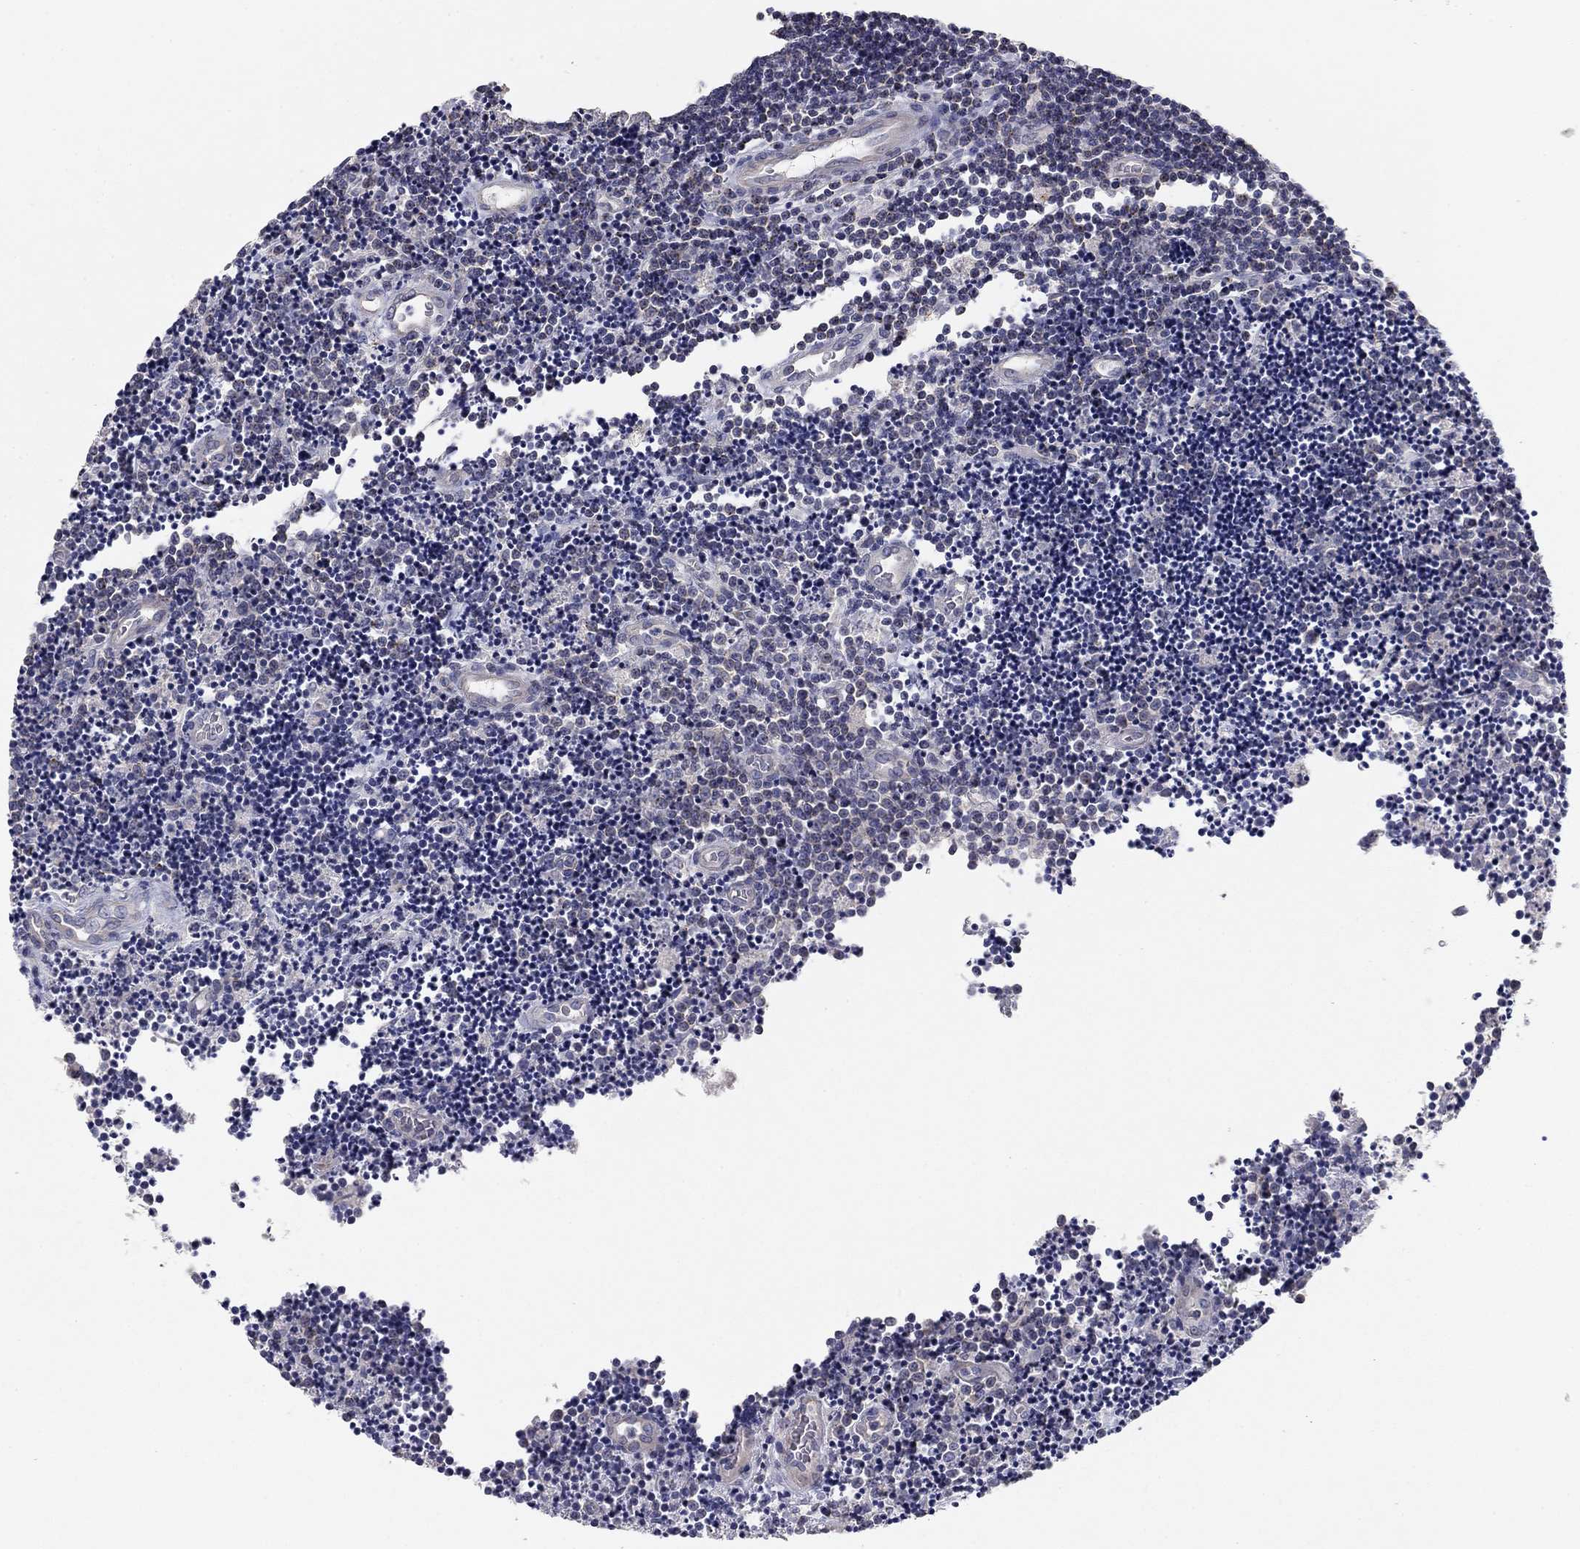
{"staining": {"intensity": "negative", "quantity": "none", "location": "none"}, "tissue": "lymphoma", "cell_type": "Tumor cells", "image_type": "cancer", "snomed": [{"axis": "morphology", "description": "Malignant lymphoma, non-Hodgkin's type, Low grade"}, {"axis": "topography", "description": "Brain"}], "caption": "High magnification brightfield microscopy of malignant lymphoma, non-Hodgkin's type (low-grade) stained with DAB (brown) and counterstained with hematoxylin (blue): tumor cells show no significant expression.", "gene": "SEPTIN3", "patient": {"sex": "female", "age": 66}}